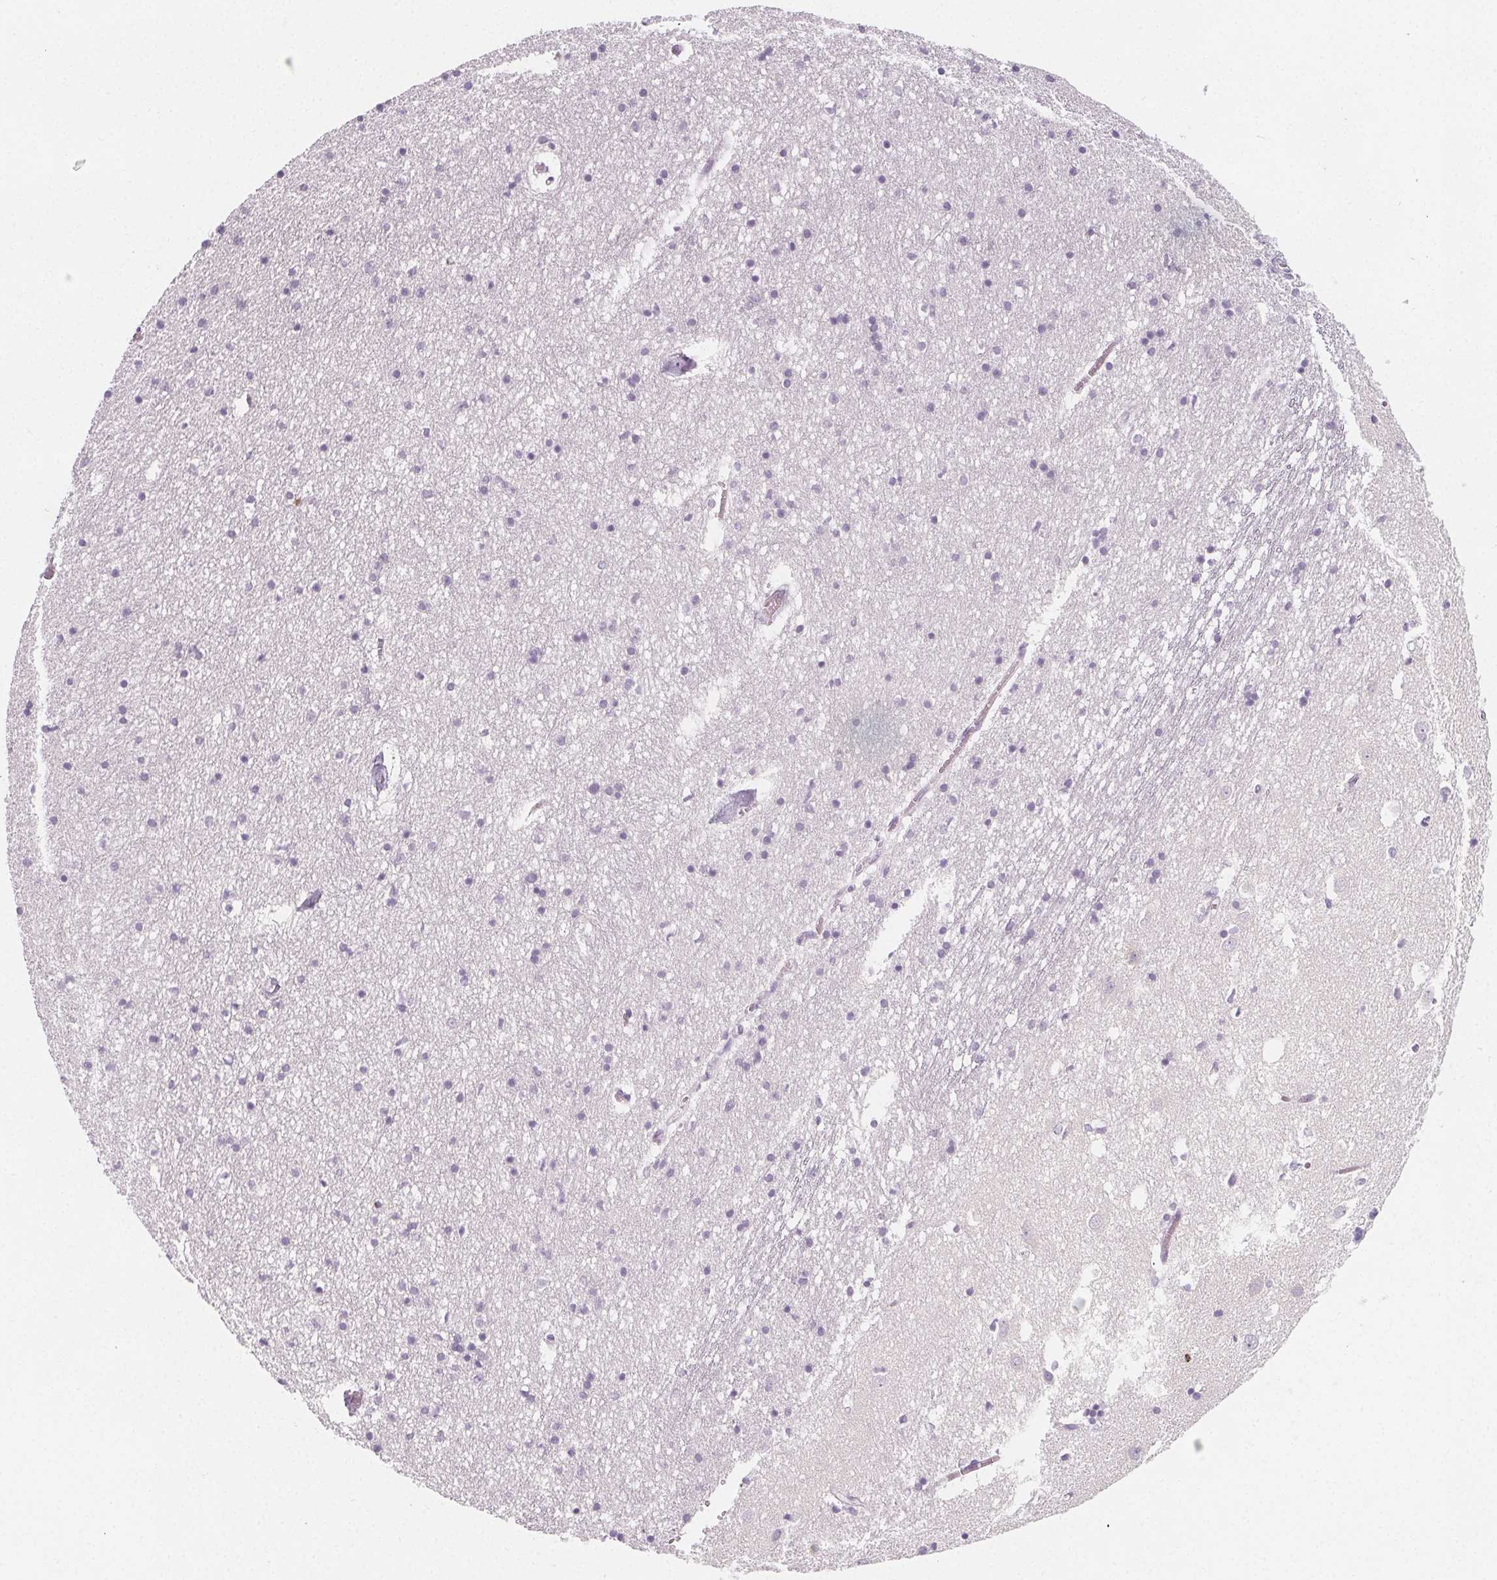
{"staining": {"intensity": "negative", "quantity": "none", "location": "none"}, "tissue": "caudate", "cell_type": "Glial cells", "image_type": "normal", "snomed": [{"axis": "morphology", "description": "Normal tissue, NOS"}, {"axis": "topography", "description": "Lateral ventricle wall"}], "caption": "Immunohistochemistry (IHC) of unremarkable caudate shows no expression in glial cells.", "gene": "IL17C", "patient": {"sex": "male", "age": 54}}